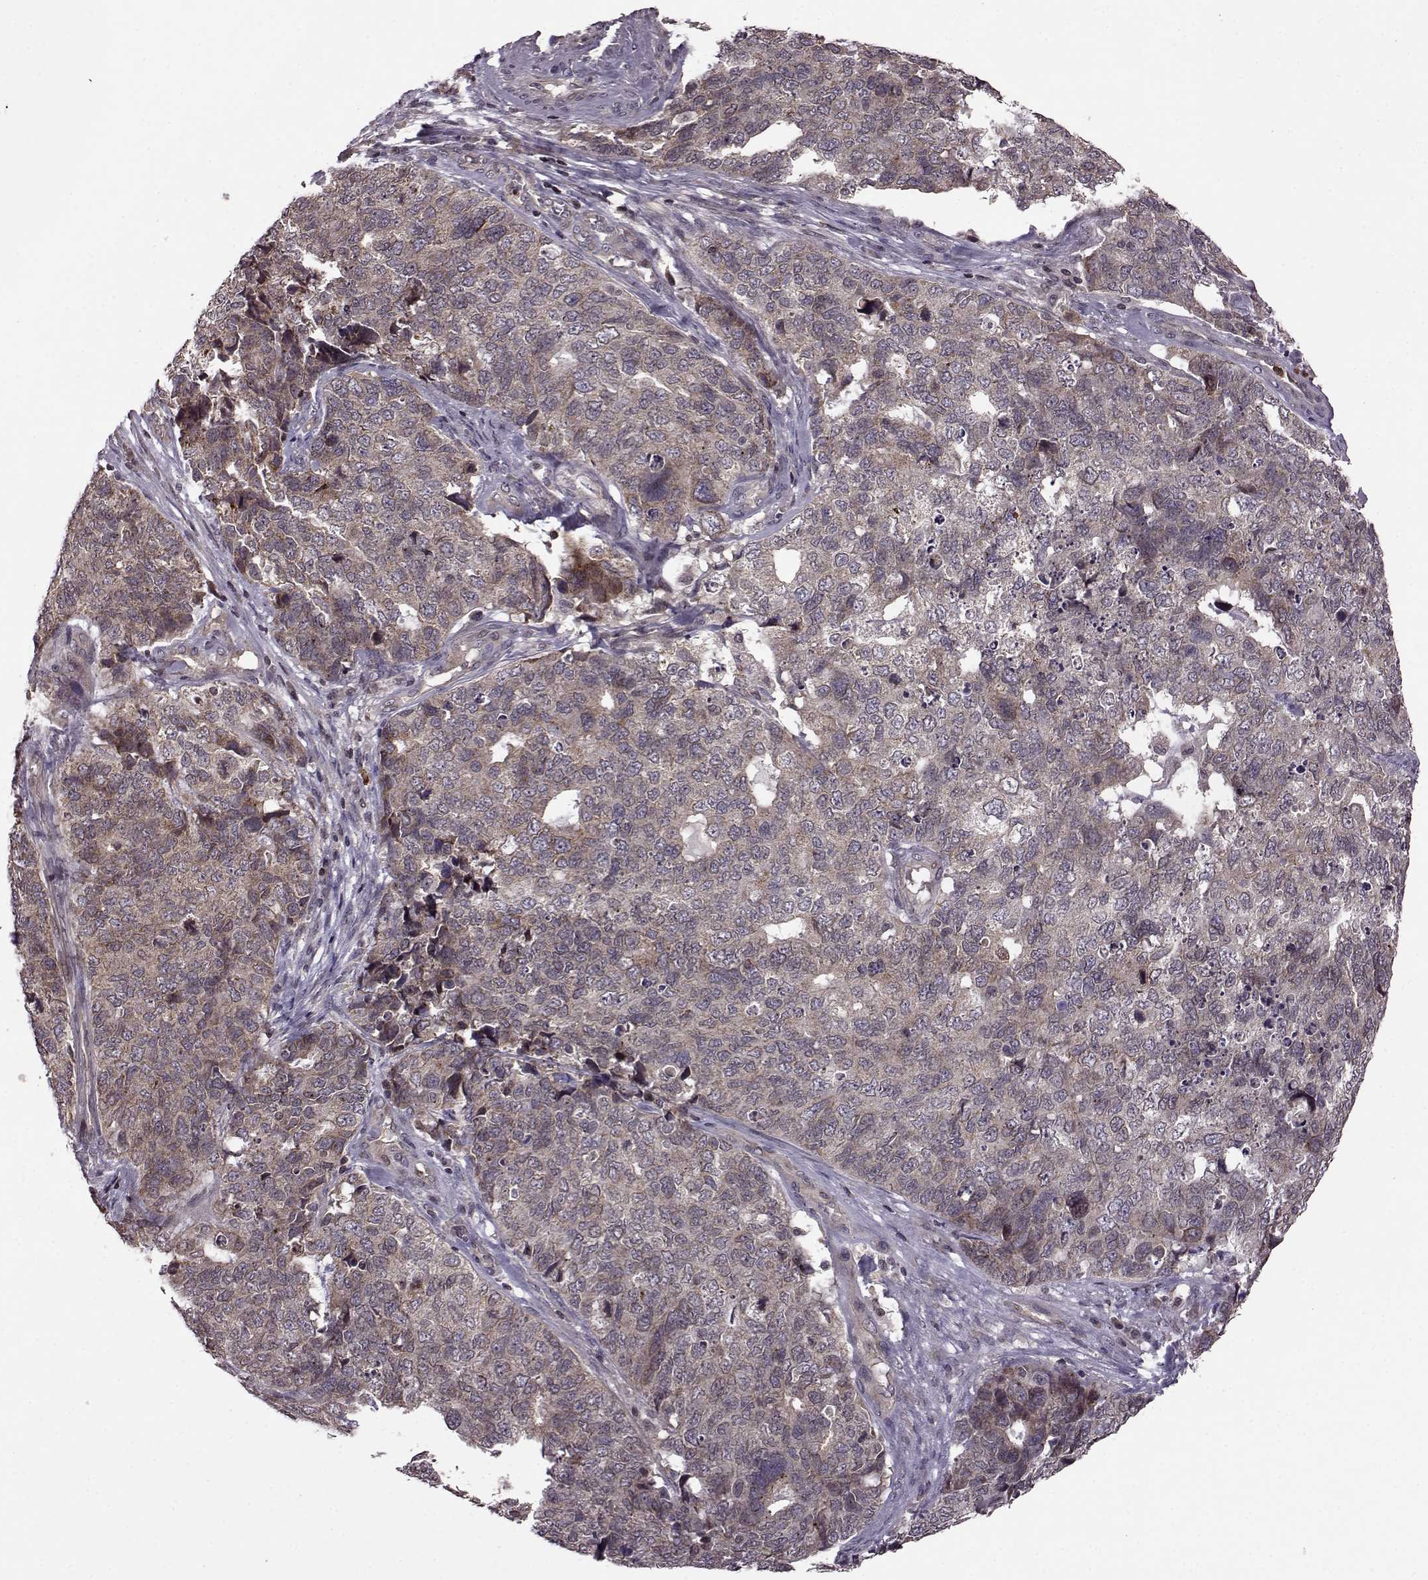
{"staining": {"intensity": "weak", "quantity": "<25%", "location": "cytoplasmic/membranous"}, "tissue": "cervical cancer", "cell_type": "Tumor cells", "image_type": "cancer", "snomed": [{"axis": "morphology", "description": "Squamous cell carcinoma, NOS"}, {"axis": "topography", "description": "Cervix"}], "caption": "Immunohistochemistry photomicrograph of cervical cancer stained for a protein (brown), which exhibits no staining in tumor cells.", "gene": "TRMU", "patient": {"sex": "female", "age": 63}}